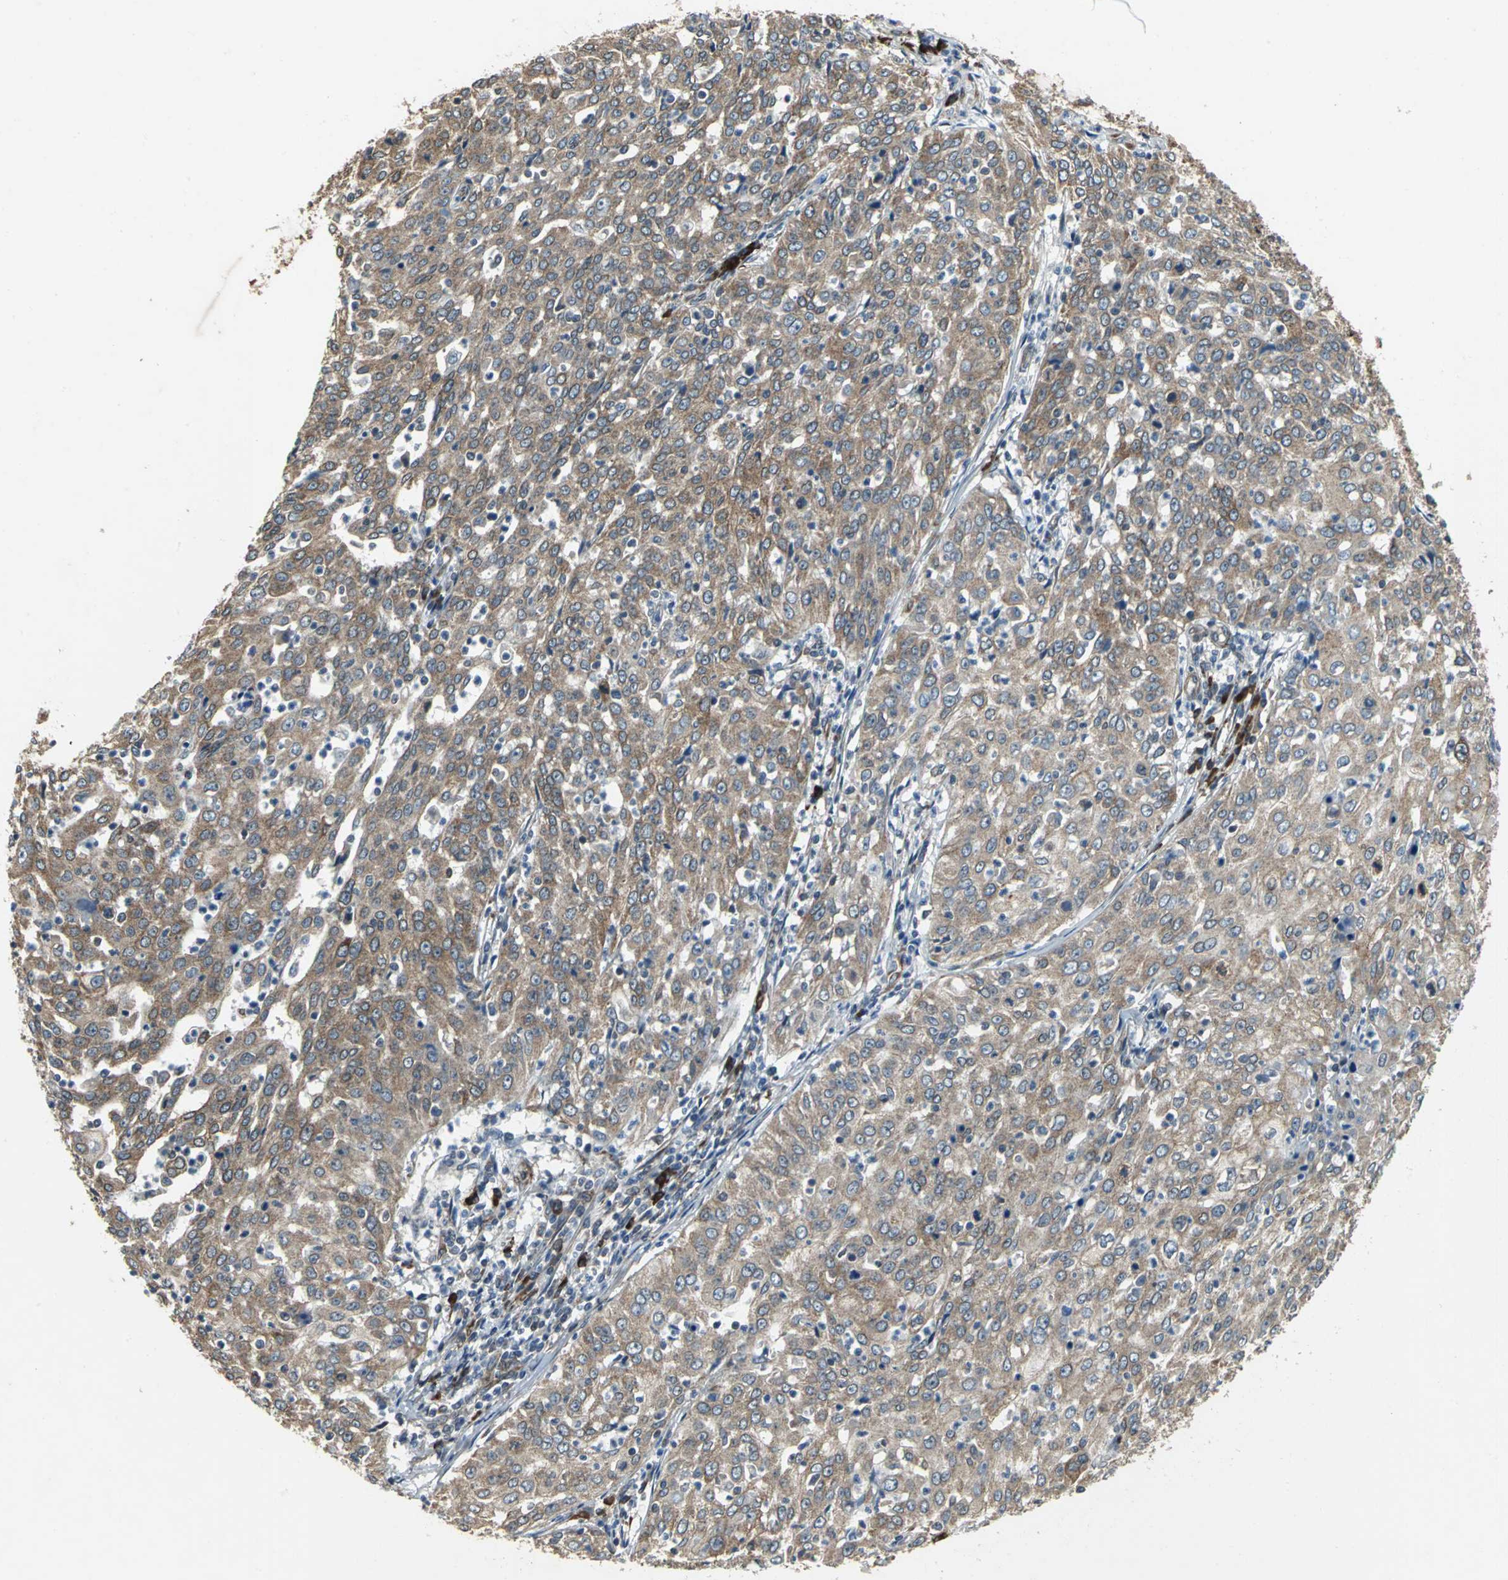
{"staining": {"intensity": "moderate", "quantity": "25%-75%", "location": "cytoplasmic/membranous,nuclear"}, "tissue": "cervical cancer", "cell_type": "Tumor cells", "image_type": "cancer", "snomed": [{"axis": "morphology", "description": "Squamous cell carcinoma, NOS"}, {"axis": "topography", "description": "Cervix"}], "caption": "This is a micrograph of IHC staining of cervical cancer, which shows moderate positivity in the cytoplasmic/membranous and nuclear of tumor cells.", "gene": "SYVN1", "patient": {"sex": "female", "age": 39}}